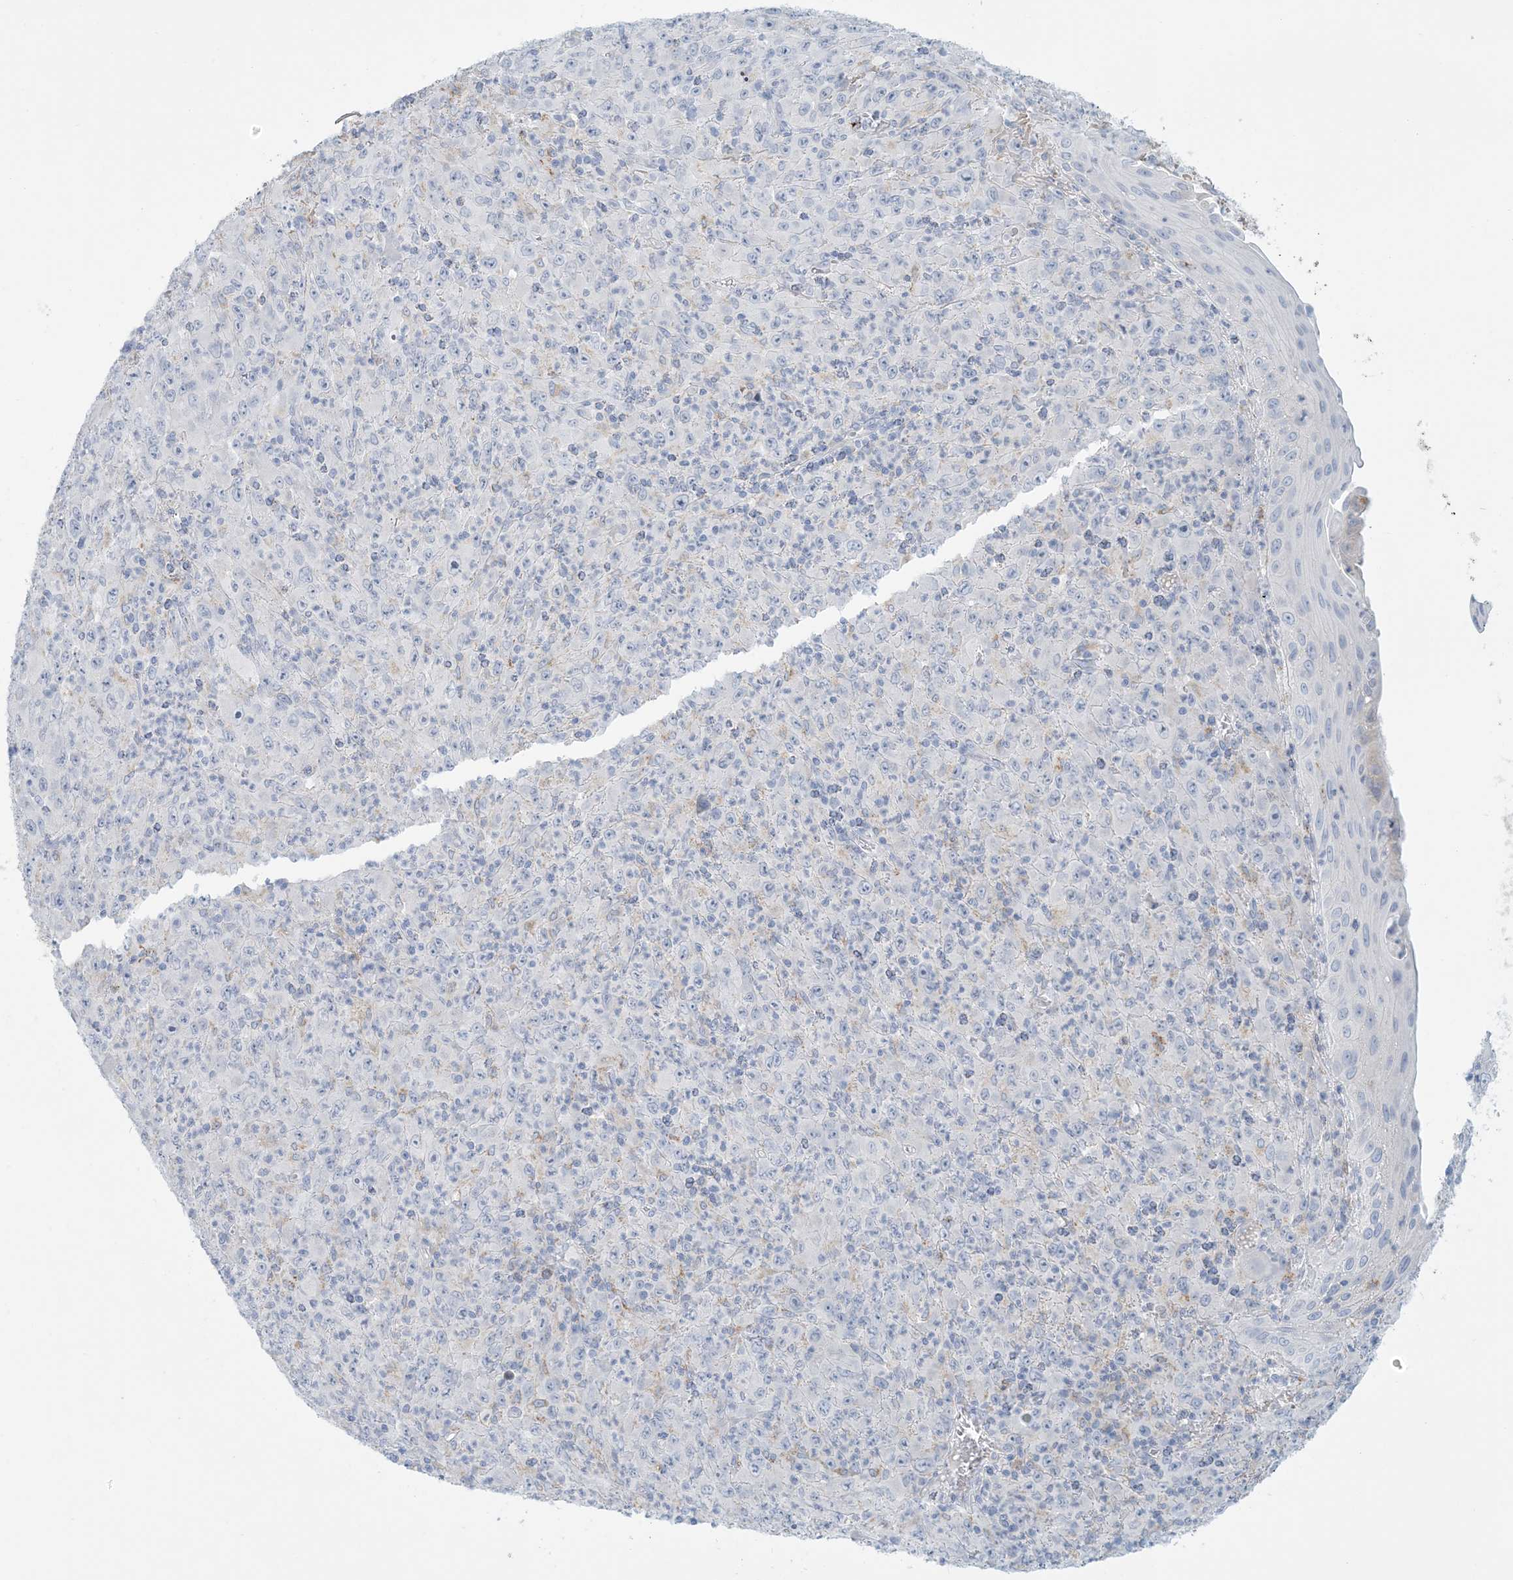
{"staining": {"intensity": "negative", "quantity": "none", "location": "none"}, "tissue": "melanoma", "cell_type": "Tumor cells", "image_type": "cancer", "snomed": [{"axis": "morphology", "description": "Malignant melanoma, Metastatic site"}, {"axis": "topography", "description": "Skin"}], "caption": "Melanoma stained for a protein using IHC displays no staining tumor cells.", "gene": "ZDHHC4", "patient": {"sex": "female", "age": 56}}